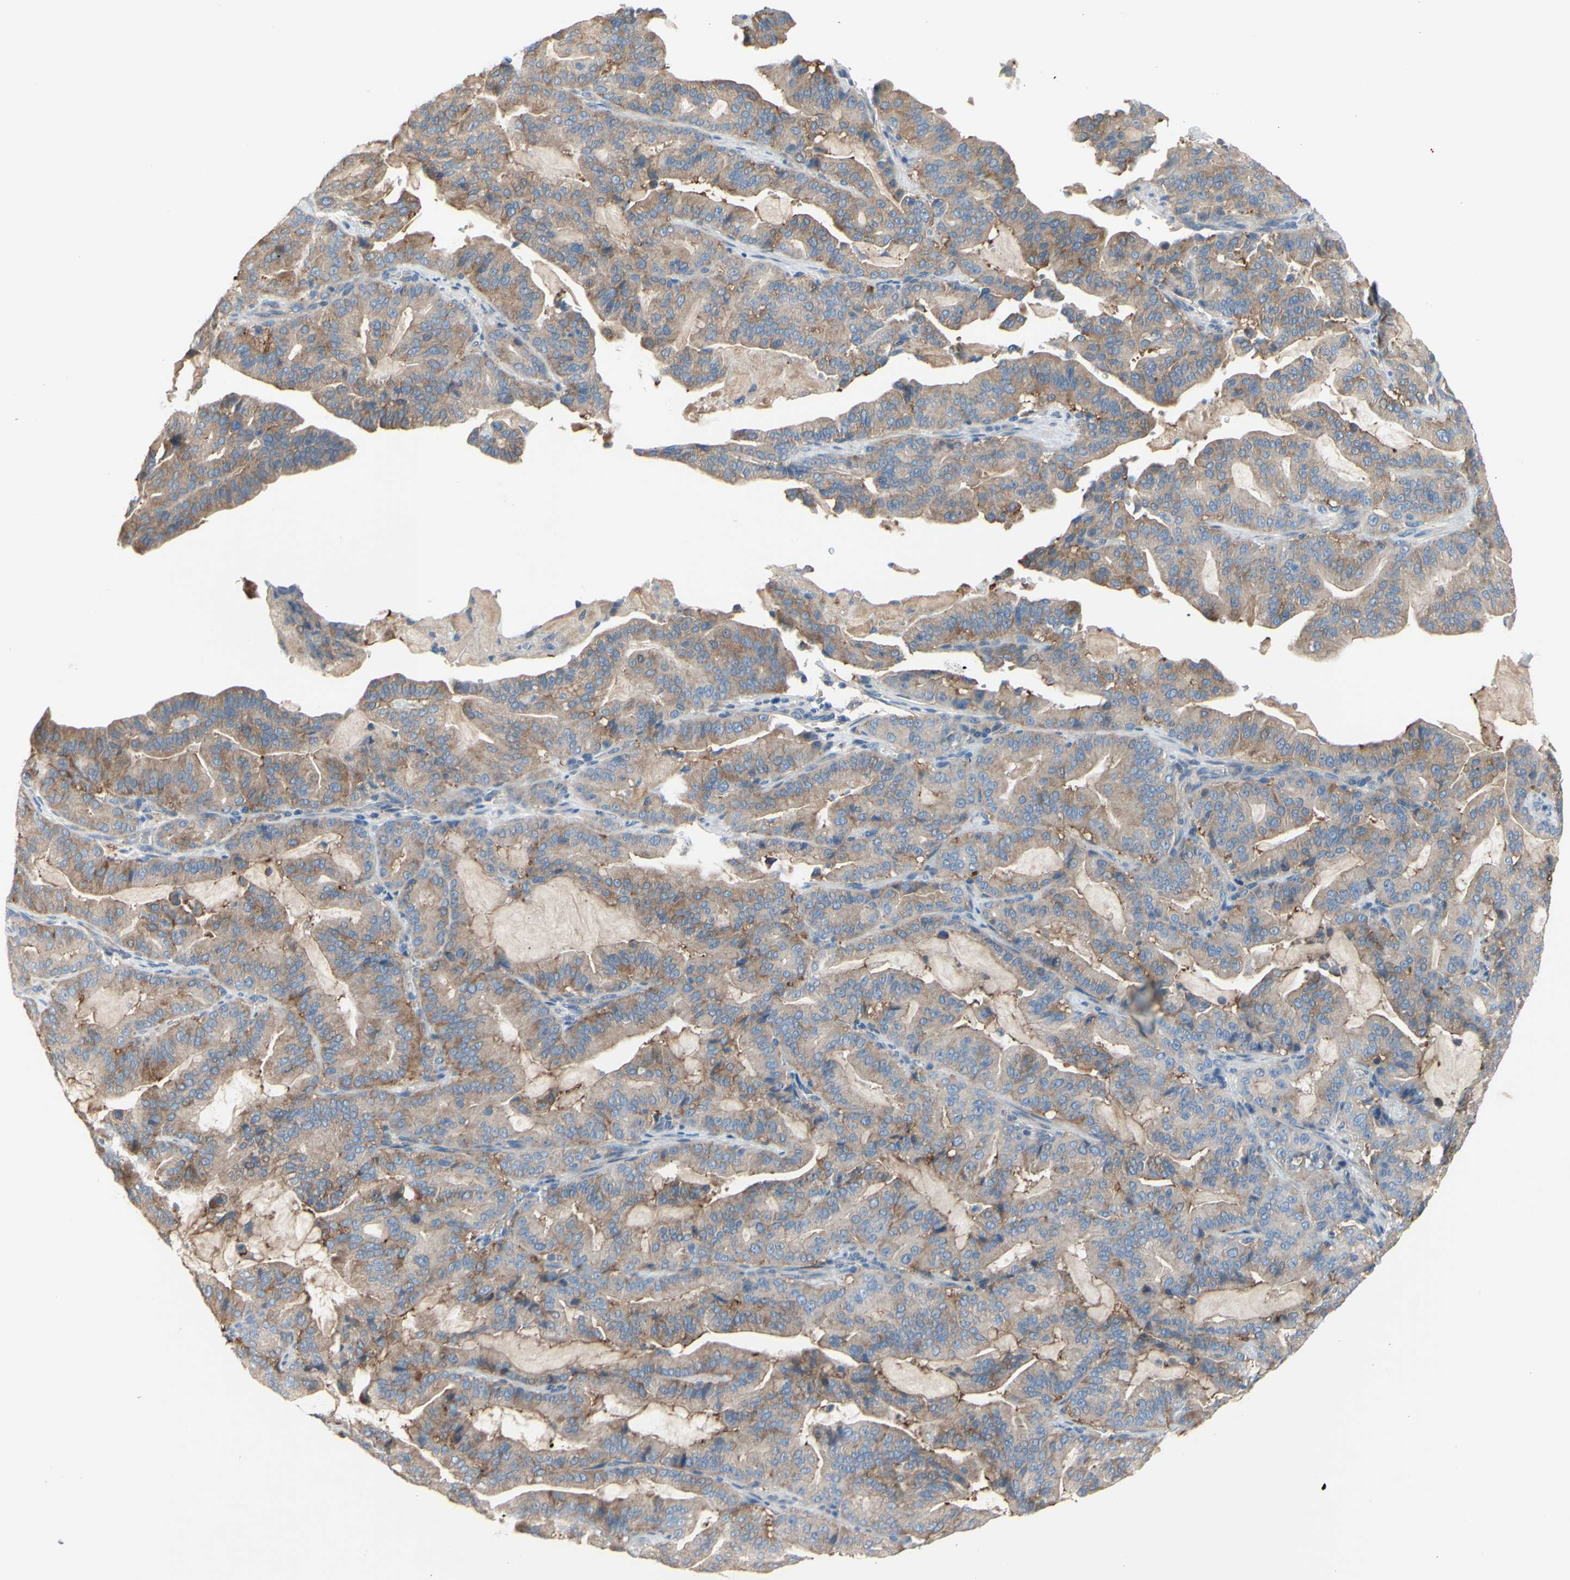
{"staining": {"intensity": "moderate", "quantity": ">75%", "location": "cytoplasmic/membranous"}, "tissue": "pancreatic cancer", "cell_type": "Tumor cells", "image_type": "cancer", "snomed": [{"axis": "morphology", "description": "Adenocarcinoma, NOS"}, {"axis": "topography", "description": "Pancreas"}], "caption": "Protein staining by immunohistochemistry demonstrates moderate cytoplasmic/membranous positivity in approximately >75% of tumor cells in adenocarcinoma (pancreatic).", "gene": "TMEM59L", "patient": {"sex": "male", "age": 63}}